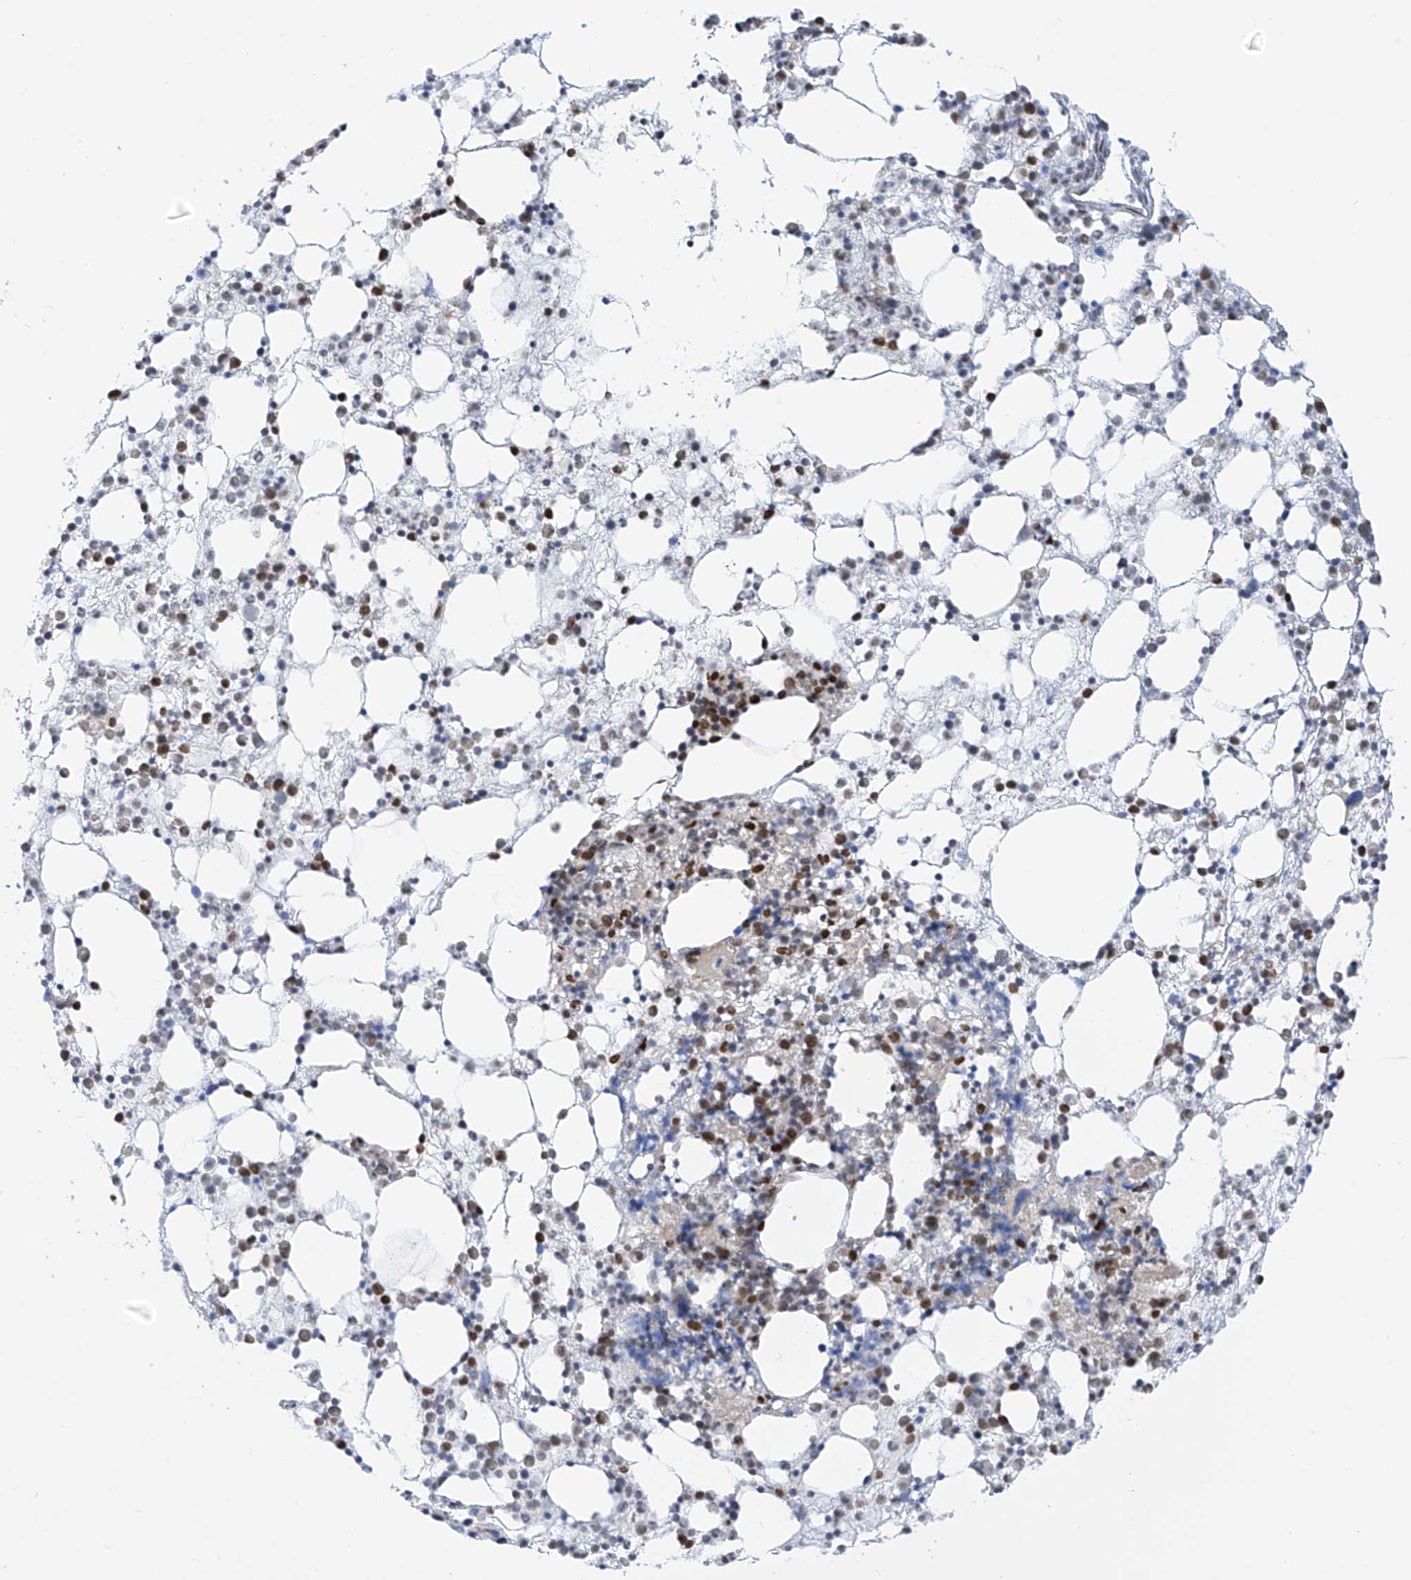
{"staining": {"intensity": "moderate", "quantity": "<25%", "location": "nuclear"}, "tissue": "bone marrow", "cell_type": "Hematopoietic cells", "image_type": "normal", "snomed": [{"axis": "morphology", "description": "Normal tissue, NOS"}, {"axis": "topography", "description": "Bone marrow"}], "caption": "High-power microscopy captured an immunohistochemistry micrograph of unremarkable bone marrow, revealing moderate nuclear staining in approximately <25% of hematopoietic cells.", "gene": "PM20D2", "patient": {"sex": "female", "age": 57}}